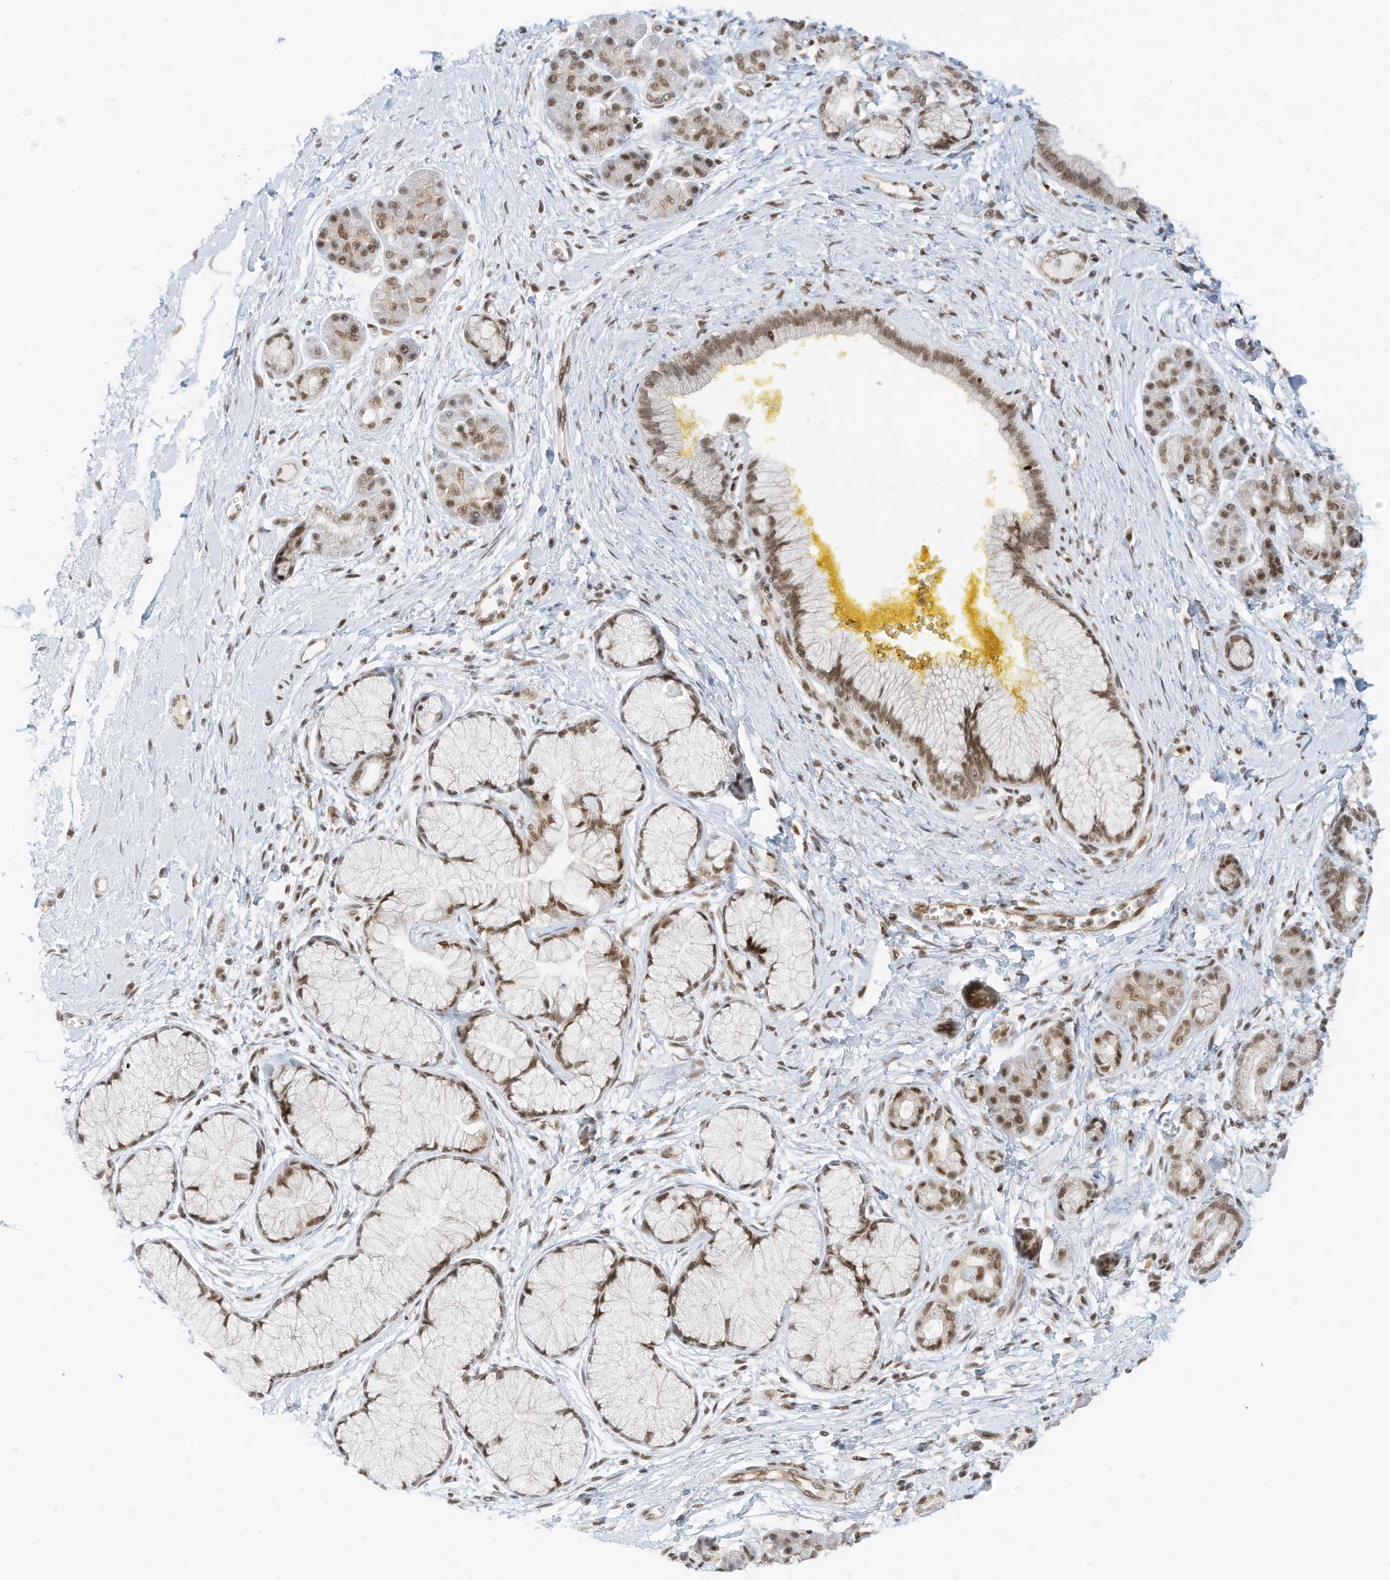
{"staining": {"intensity": "moderate", "quantity": ">75%", "location": "nuclear"}, "tissue": "pancreatic cancer", "cell_type": "Tumor cells", "image_type": "cancer", "snomed": [{"axis": "morphology", "description": "Adenocarcinoma, NOS"}, {"axis": "topography", "description": "Pancreas"}], "caption": "Pancreatic adenocarcinoma was stained to show a protein in brown. There is medium levels of moderate nuclear positivity in approximately >75% of tumor cells.", "gene": "AURKAIP1", "patient": {"sex": "male", "age": 58}}